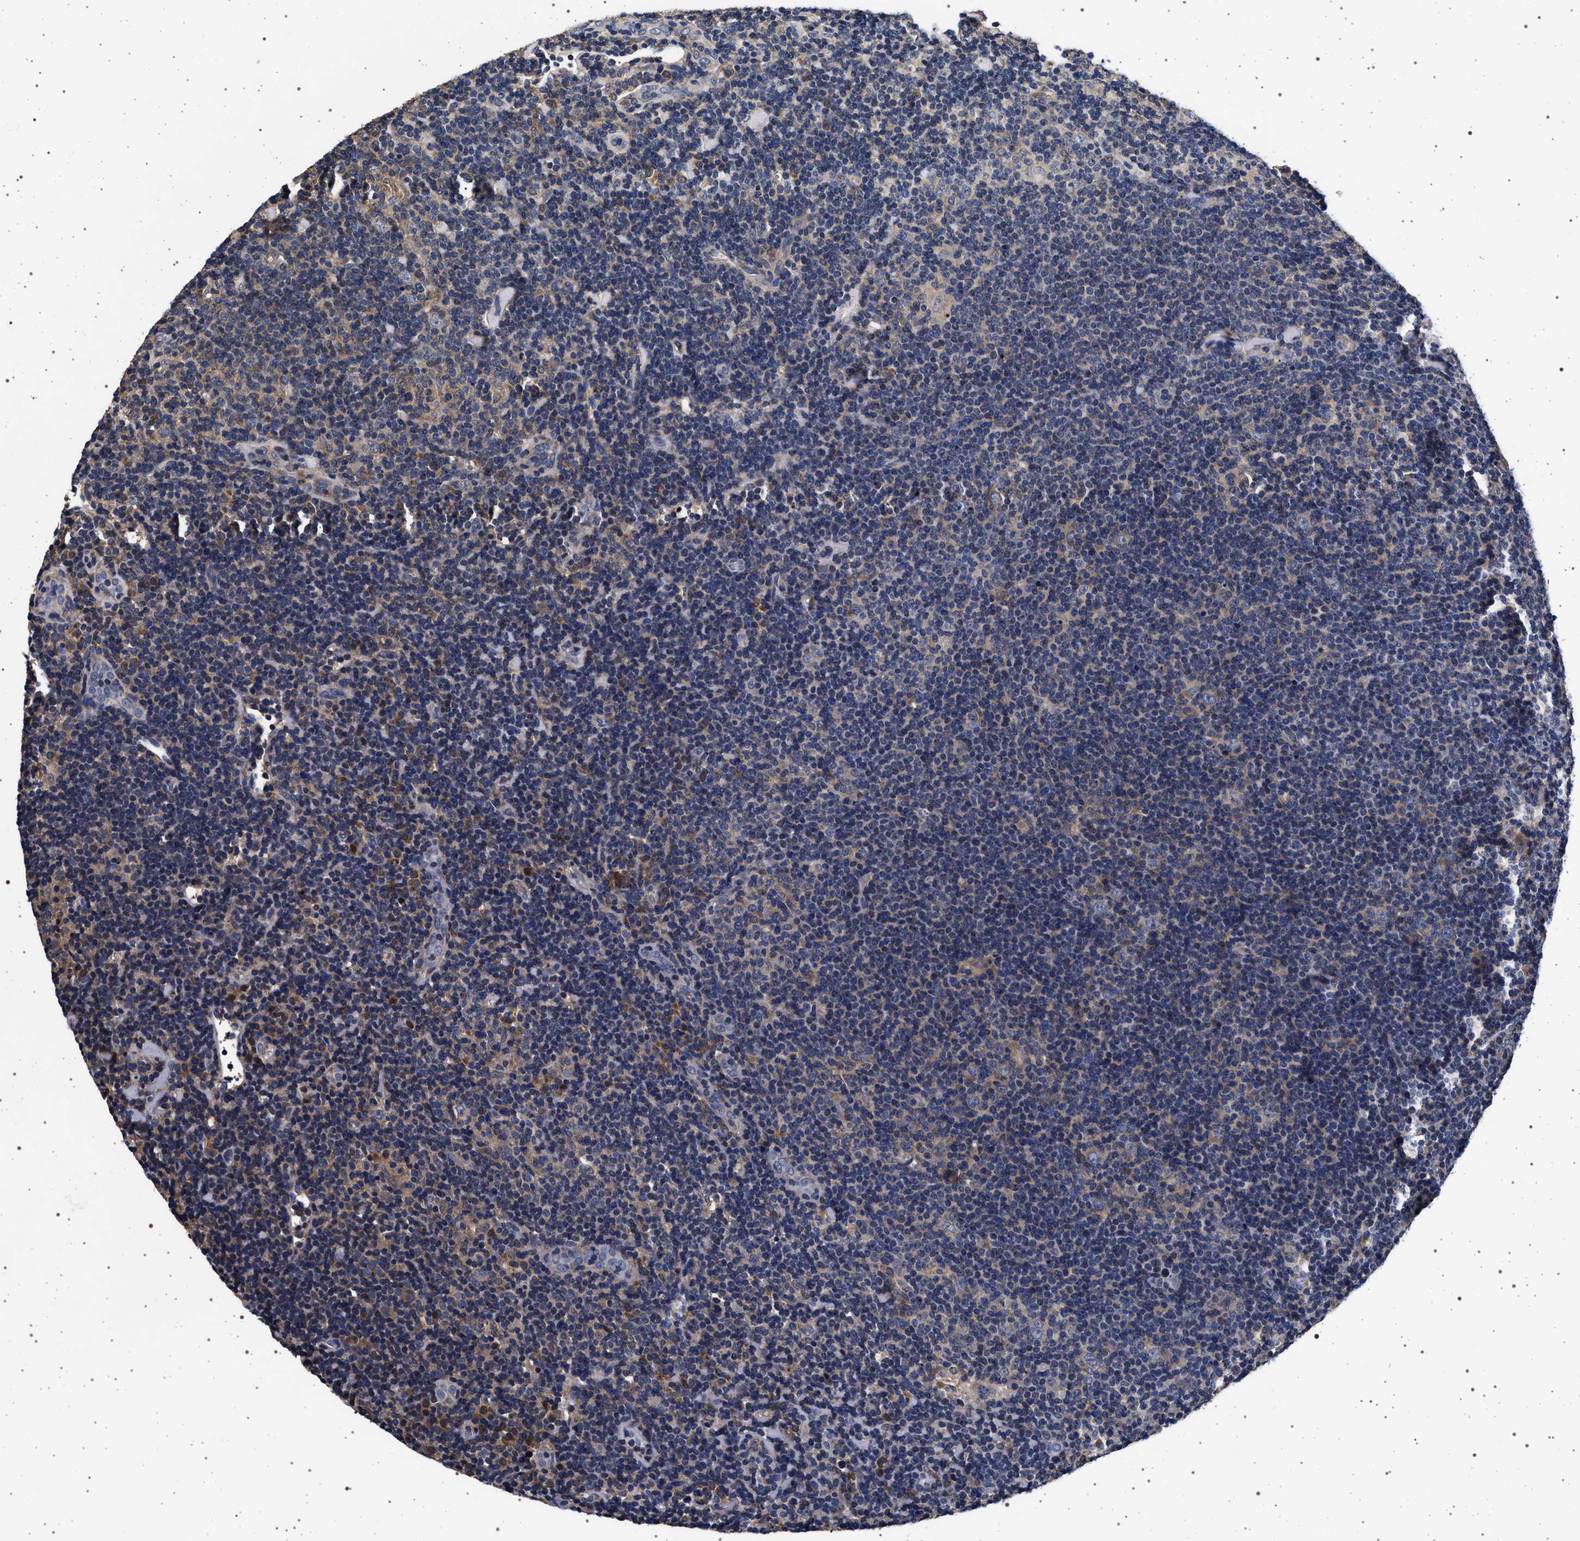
{"staining": {"intensity": "weak", "quantity": ">75%", "location": "cytoplasmic/membranous"}, "tissue": "lymphoma", "cell_type": "Tumor cells", "image_type": "cancer", "snomed": [{"axis": "morphology", "description": "Hodgkin's disease, NOS"}, {"axis": "topography", "description": "Lymph node"}], "caption": "Immunohistochemistry photomicrograph of neoplastic tissue: lymphoma stained using IHC shows low levels of weak protein expression localized specifically in the cytoplasmic/membranous of tumor cells, appearing as a cytoplasmic/membranous brown color.", "gene": "MAP3K2", "patient": {"sex": "female", "age": 57}}